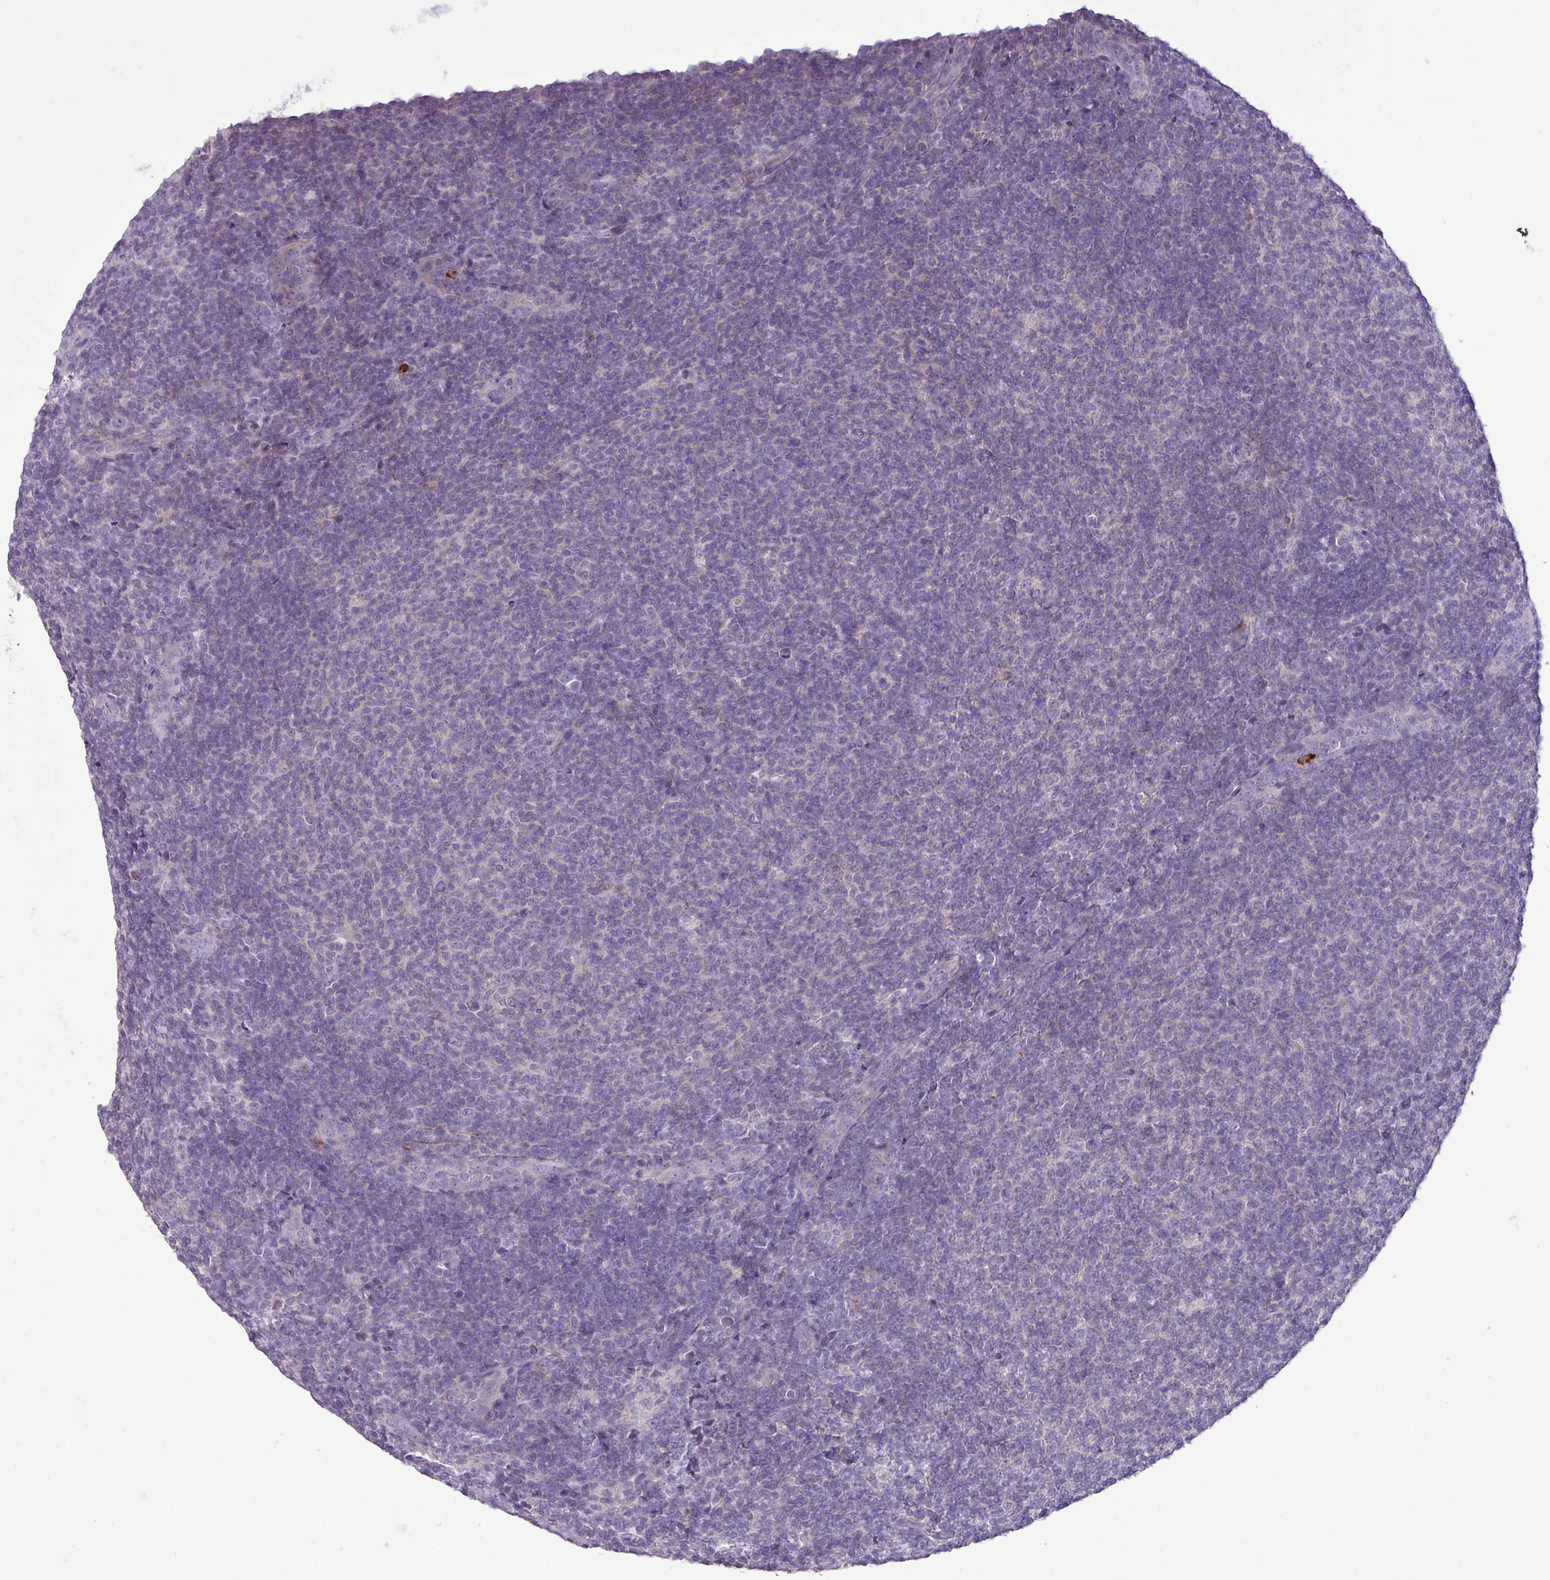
{"staining": {"intensity": "negative", "quantity": "none", "location": "none"}, "tissue": "lymphoma", "cell_type": "Tumor cells", "image_type": "cancer", "snomed": [{"axis": "morphology", "description": "Malignant lymphoma, non-Hodgkin's type, Low grade"}, {"axis": "topography", "description": "Lymph node"}], "caption": "This is an immunohistochemistry (IHC) histopathology image of human malignant lymphoma, non-Hodgkin's type (low-grade). There is no expression in tumor cells.", "gene": "ZSCAN5A", "patient": {"sex": "male", "age": 66}}